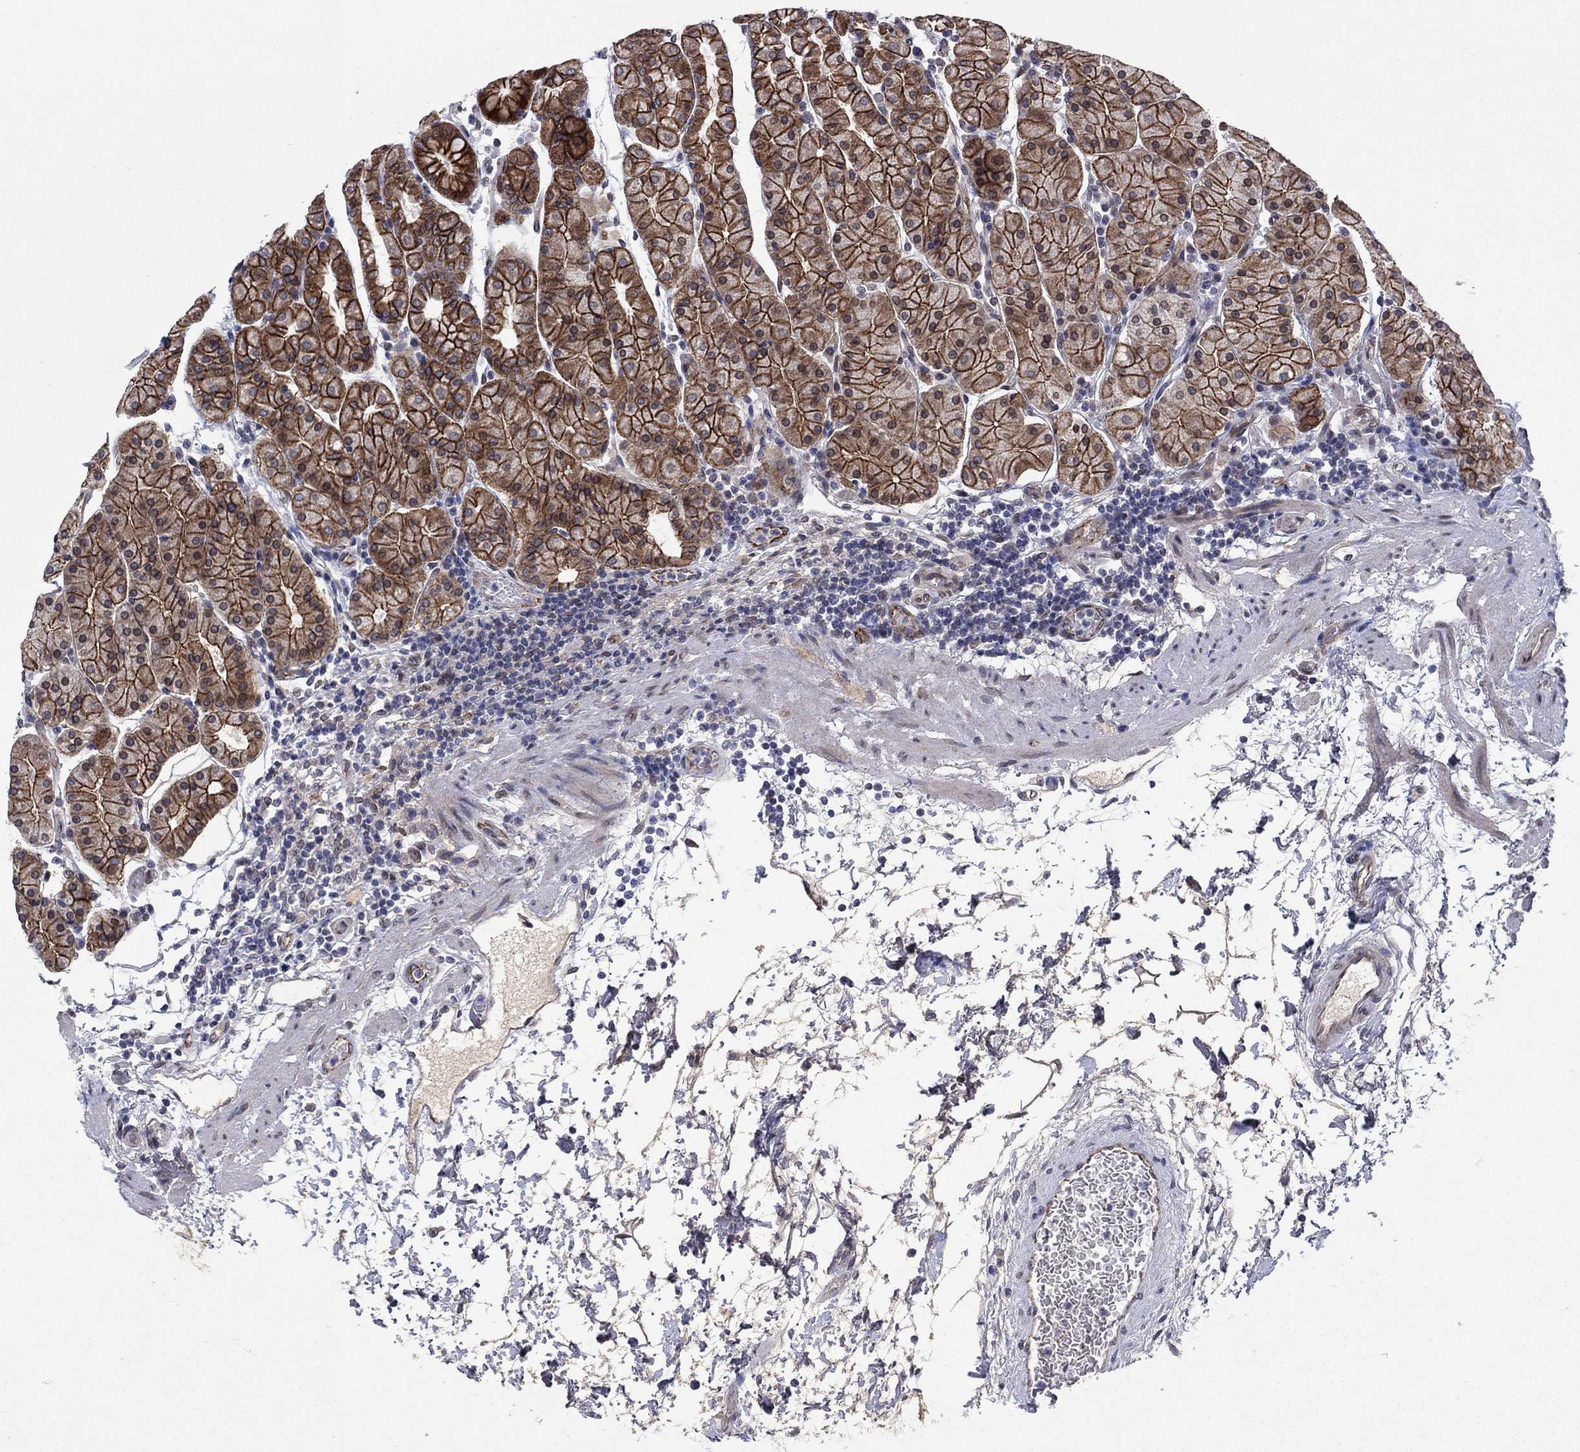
{"staining": {"intensity": "strong", "quantity": ">75%", "location": "cytoplasmic/membranous"}, "tissue": "stomach", "cell_type": "Glandular cells", "image_type": "normal", "snomed": [{"axis": "morphology", "description": "Normal tissue, NOS"}, {"axis": "topography", "description": "Stomach"}], "caption": "Immunohistochemical staining of normal human stomach displays high levels of strong cytoplasmic/membranous expression in approximately >75% of glandular cells. Nuclei are stained in blue.", "gene": "EMC9", "patient": {"sex": "male", "age": 54}}